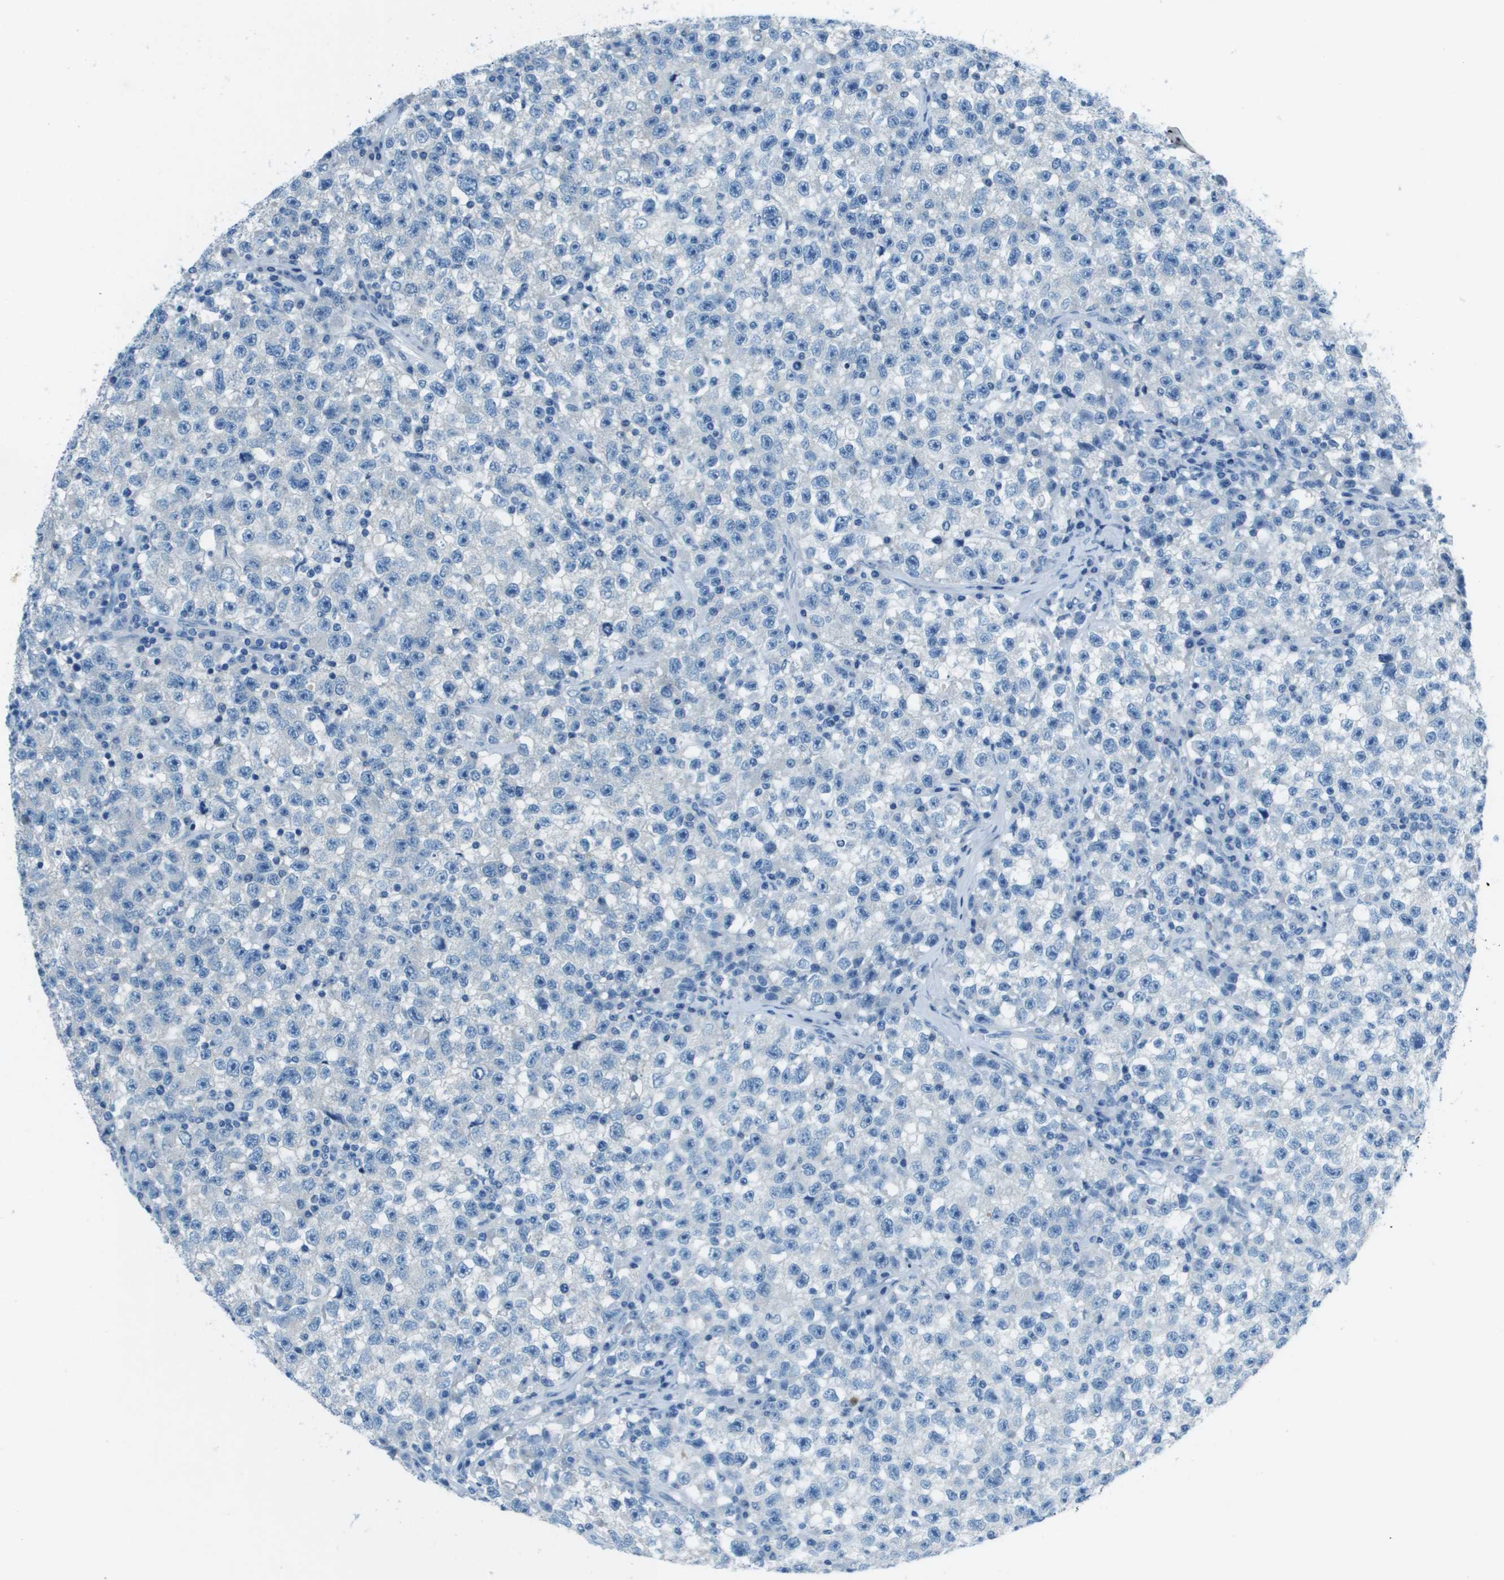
{"staining": {"intensity": "negative", "quantity": "none", "location": "none"}, "tissue": "testis cancer", "cell_type": "Tumor cells", "image_type": "cancer", "snomed": [{"axis": "morphology", "description": "Seminoma, NOS"}, {"axis": "topography", "description": "Testis"}], "caption": "The IHC photomicrograph has no significant positivity in tumor cells of testis cancer tissue.", "gene": "SLC16A10", "patient": {"sex": "male", "age": 22}}